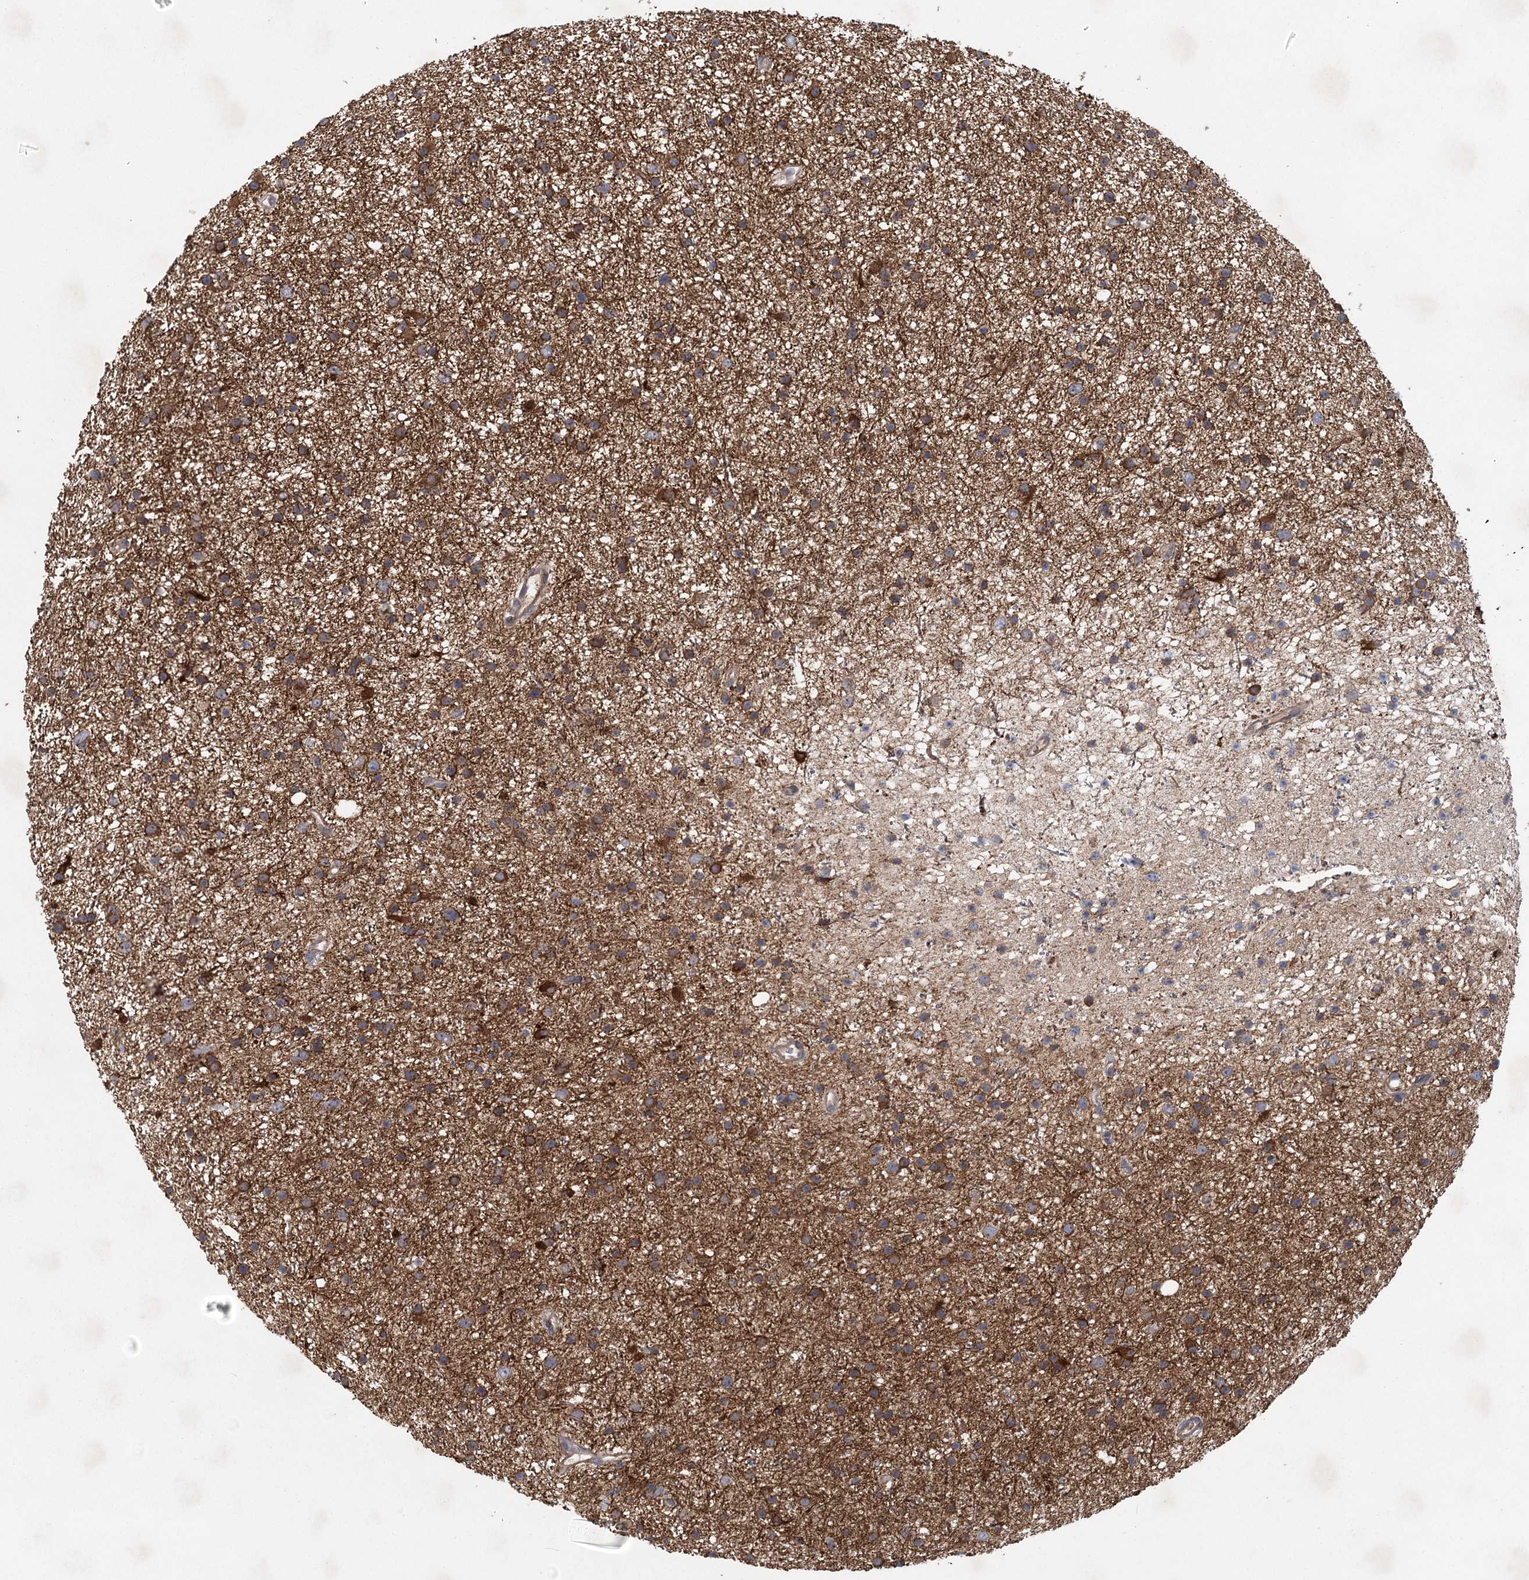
{"staining": {"intensity": "moderate", "quantity": ">75%", "location": "cytoplasmic/membranous"}, "tissue": "glioma", "cell_type": "Tumor cells", "image_type": "cancer", "snomed": [{"axis": "morphology", "description": "Glioma, malignant, Low grade"}, {"axis": "topography", "description": "Cerebral cortex"}], "caption": "The immunohistochemical stain shows moderate cytoplasmic/membranous expression in tumor cells of malignant glioma (low-grade) tissue. The protein is stained brown, and the nuclei are stained in blue (DAB (3,3'-diaminobenzidine) IHC with brightfield microscopy, high magnification).", "gene": "PLEKHA7", "patient": {"sex": "female", "age": 39}}